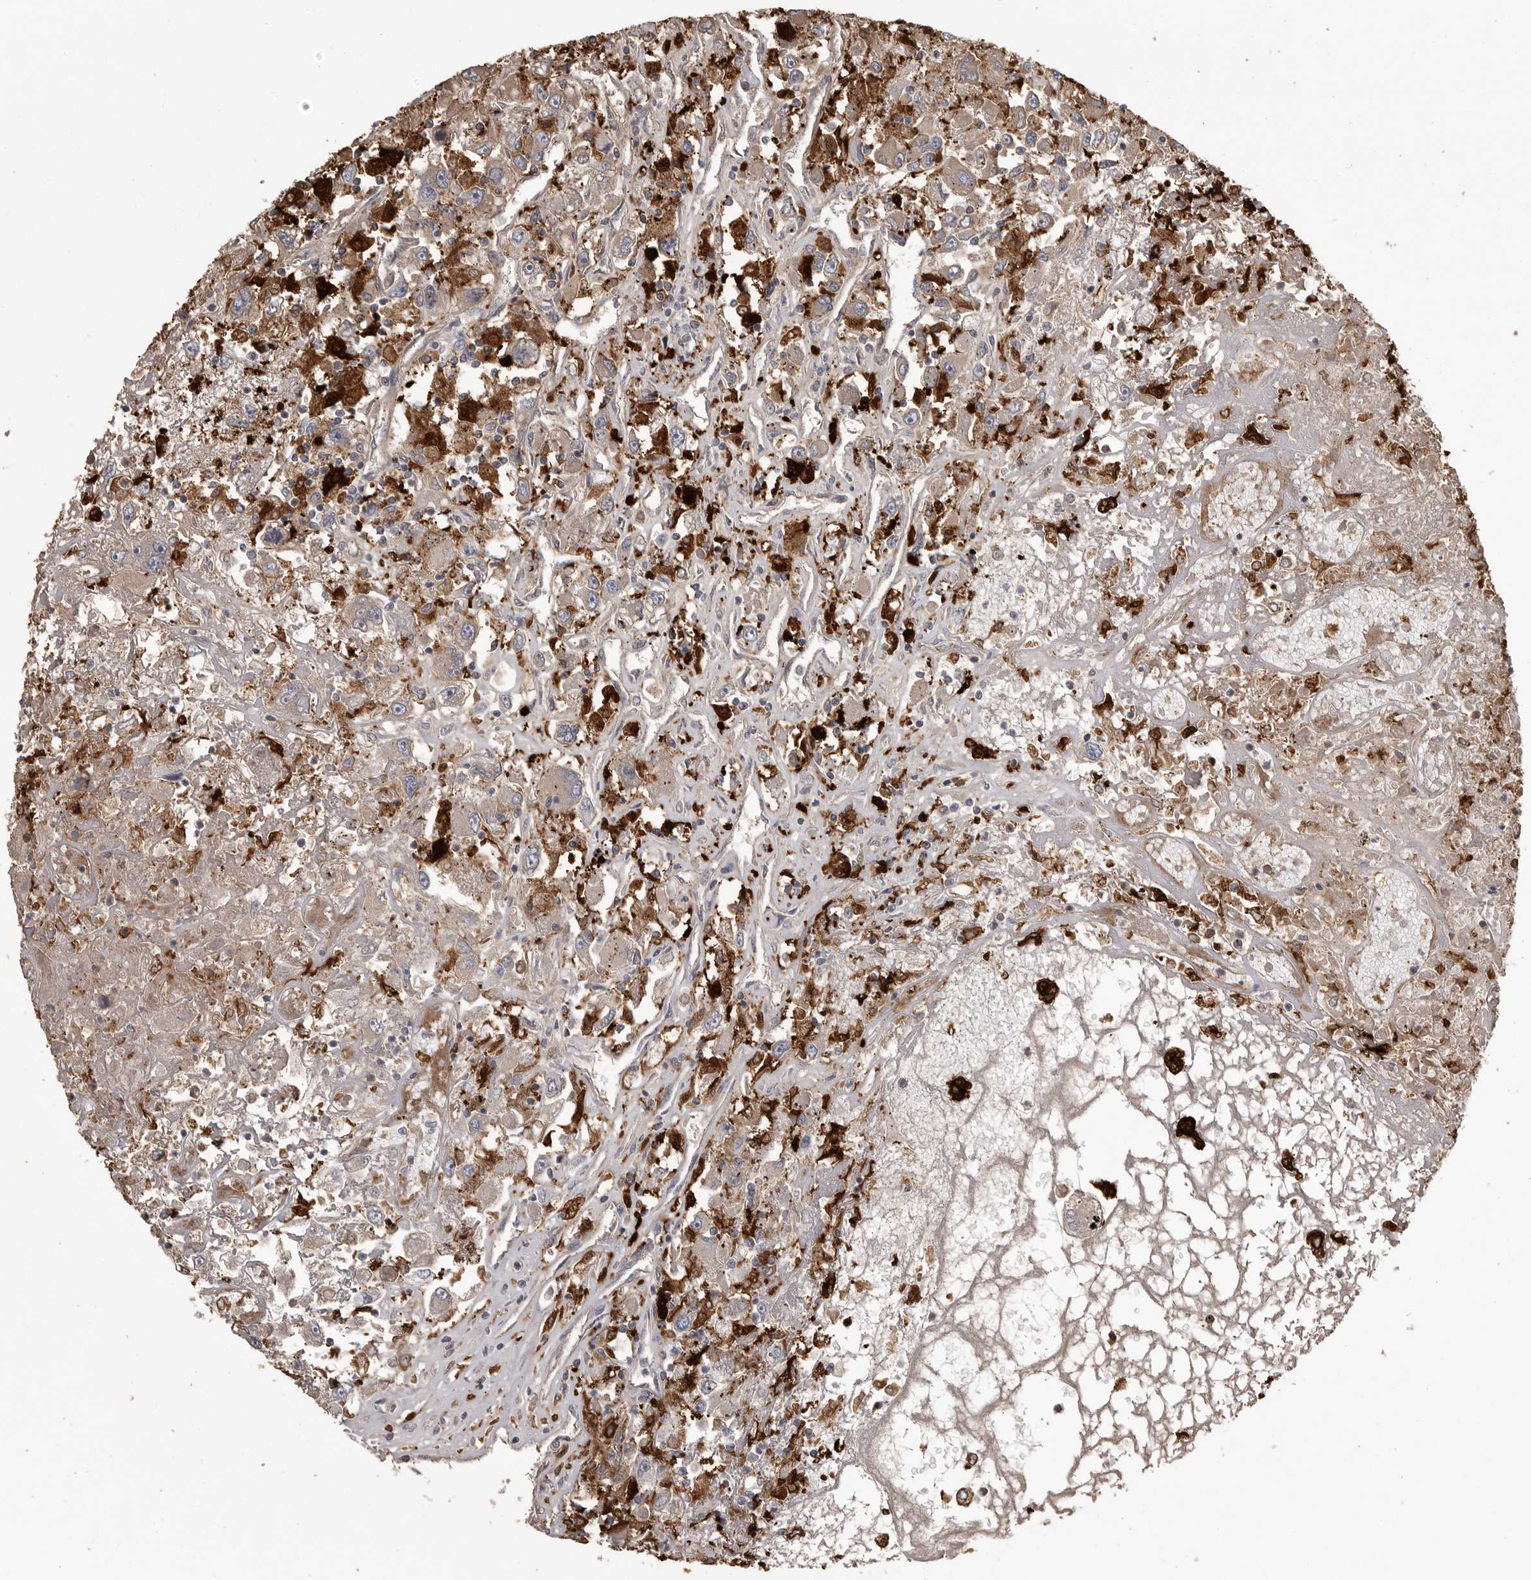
{"staining": {"intensity": "moderate", "quantity": "<25%", "location": "cytoplasmic/membranous"}, "tissue": "renal cancer", "cell_type": "Tumor cells", "image_type": "cancer", "snomed": [{"axis": "morphology", "description": "Adenocarcinoma, NOS"}, {"axis": "topography", "description": "Kidney"}], "caption": "Adenocarcinoma (renal) stained with immunohistochemistry displays moderate cytoplasmic/membranous positivity in approximately <25% of tumor cells. (brown staining indicates protein expression, while blue staining denotes nuclei).", "gene": "CMTM6", "patient": {"sex": "female", "age": 52}}